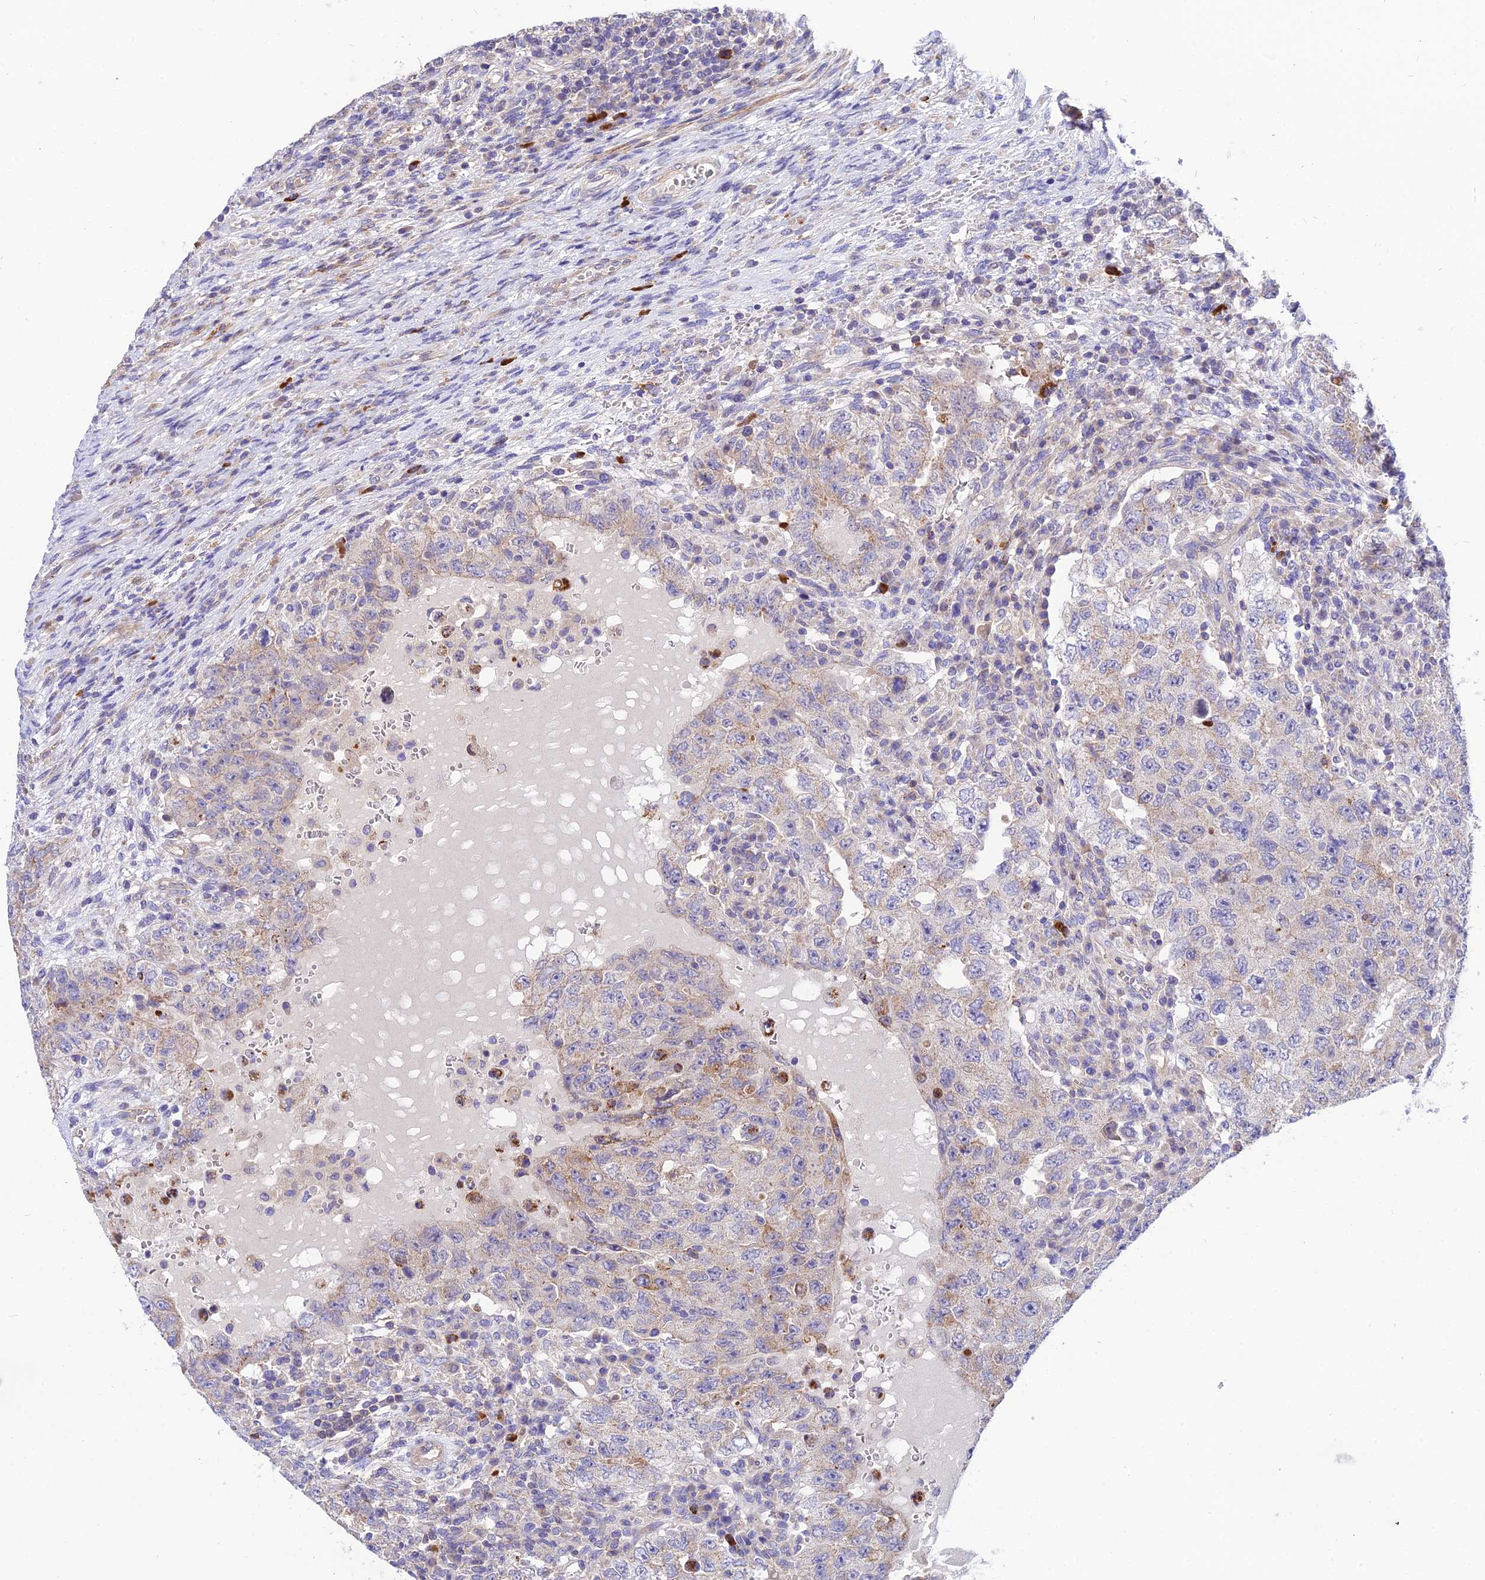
{"staining": {"intensity": "weak", "quantity": "<25%", "location": "cytoplasmic/membranous"}, "tissue": "testis cancer", "cell_type": "Tumor cells", "image_type": "cancer", "snomed": [{"axis": "morphology", "description": "Carcinoma, Embryonal, NOS"}, {"axis": "topography", "description": "Testis"}], "caption": "The immunohistochemistry (IHC) photomicrograph has no significant staining in tumor cells of testis cancer tissue. (Brightfield microscopy of DAB (3,3'-diaminobenzidine) immunohistochemistry at high magnification).", "gene": "TRIM43B", "patient": {"sex": "male", "age": 26}}